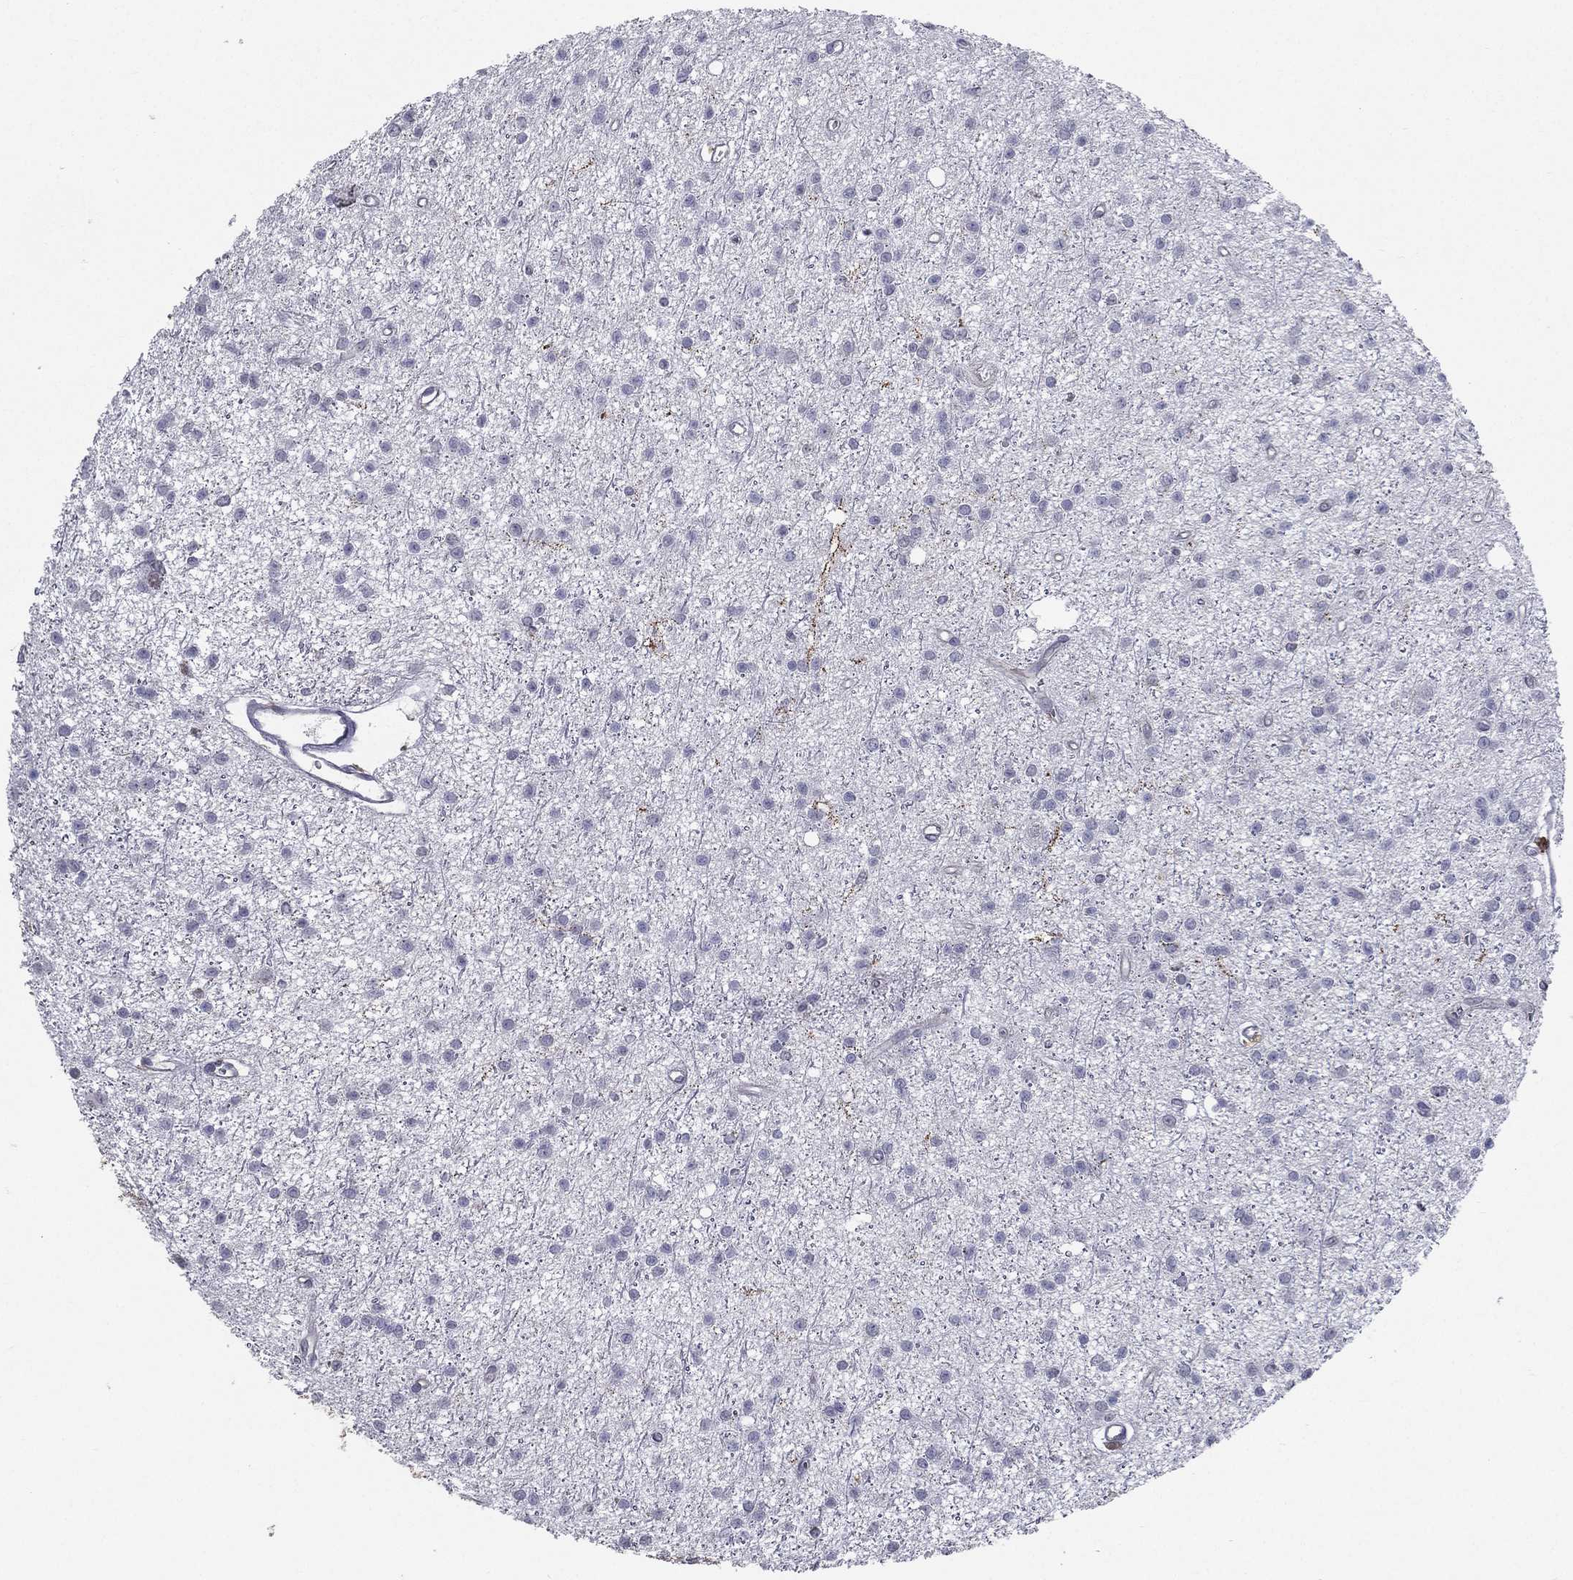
{"staining": {"intensity": "negative", "quantity": "none", "location": "none"}, "tissue": "glioma", "cell_type": "Tumor cells", "image_type": "cancer", "snomed": [{"axis": "morphology", "description": "Glioma, malignant, Low grade"}, {"axis": "topography", "description": "Brain"}], "caption": "Human malignant glioma (low-grade) stained for a protein using IHC reveals no staining in tumor cells.", "gene": "EVI2B", "patient": {"sex": "male", "age": 27}}